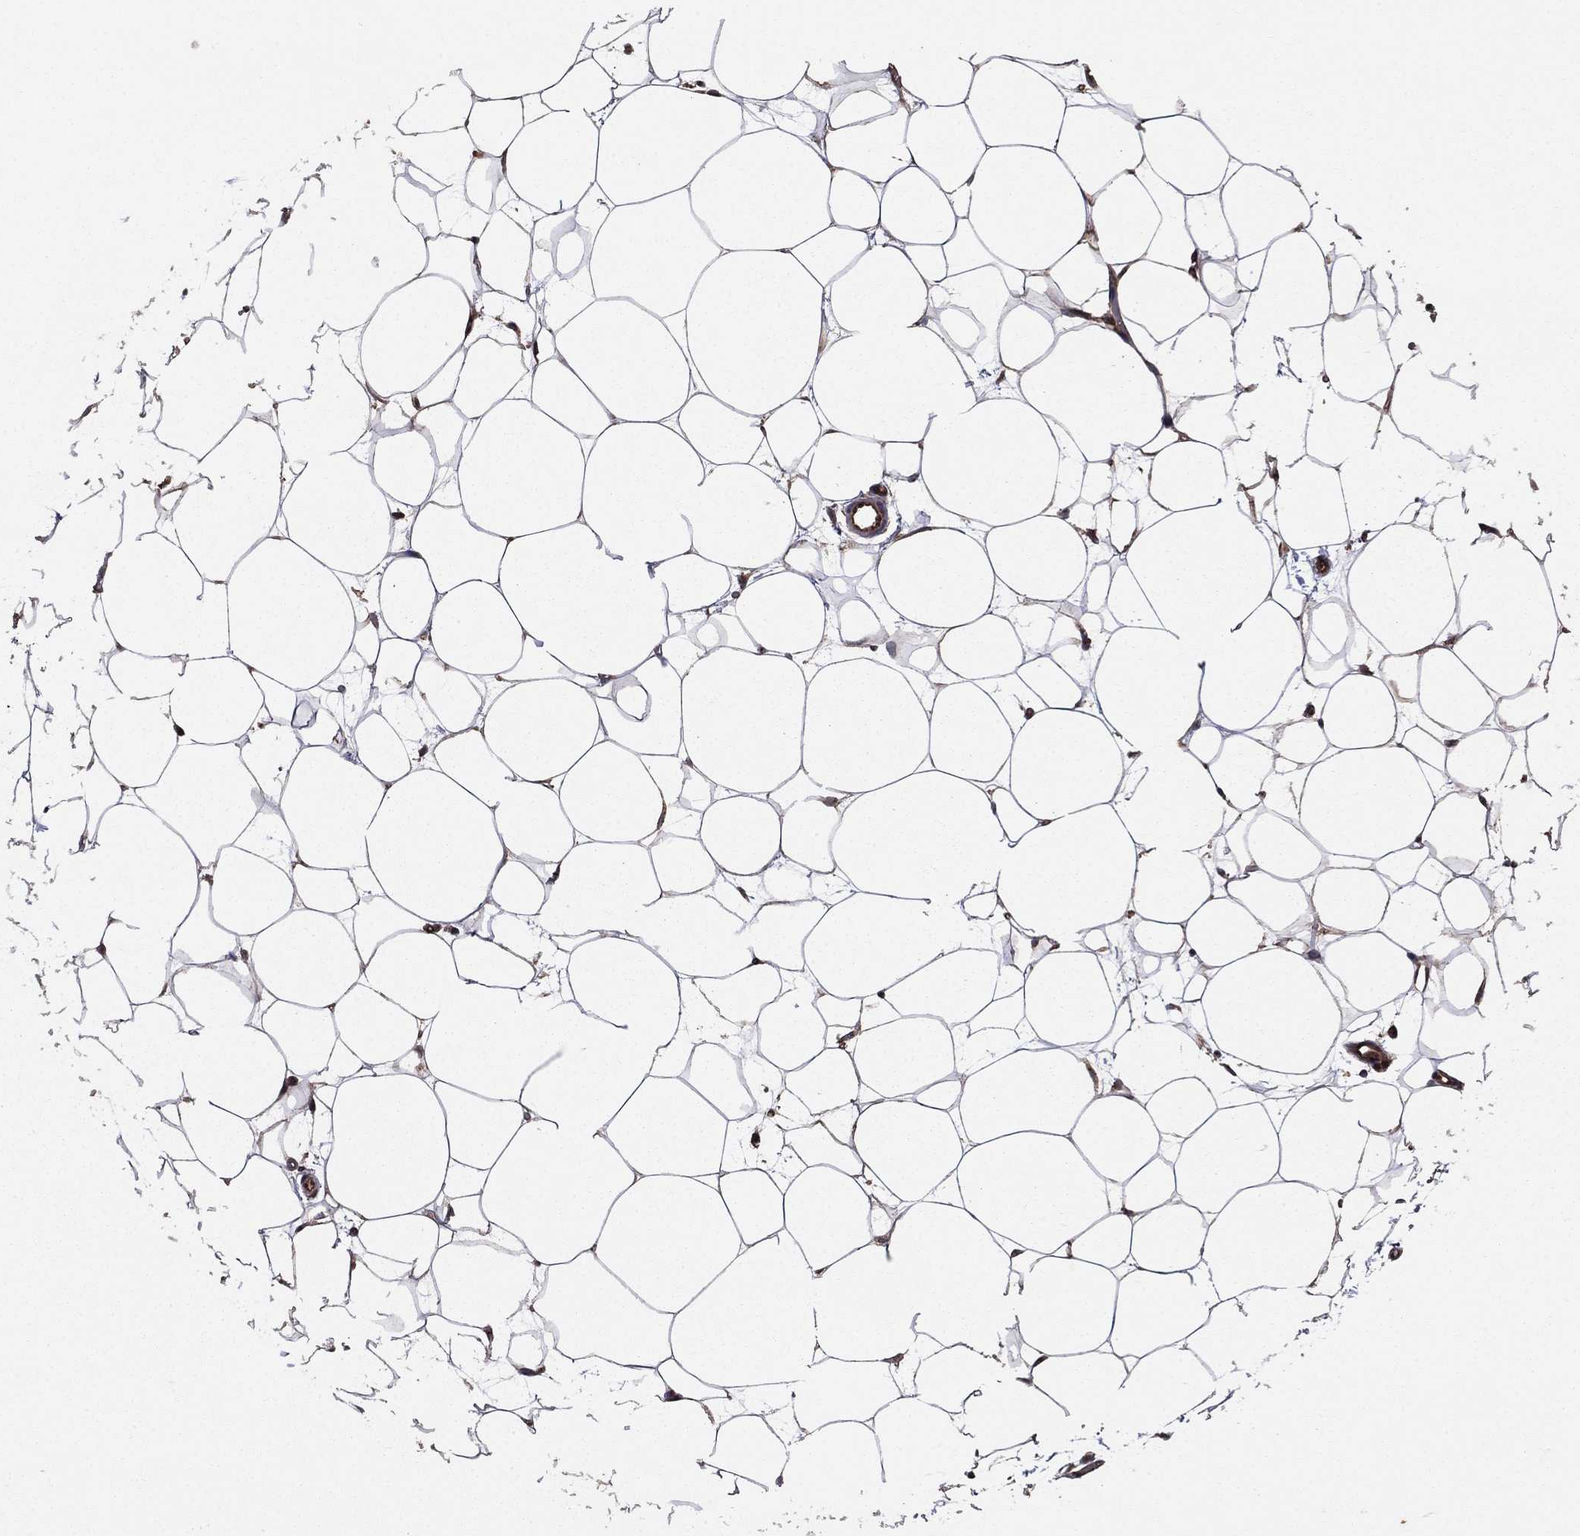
{"staining": {"intensity": "moderate", "quantity": "<25%", "location": "nuclear"}, "tissue": "breast", "cell_type": "Adipocytes", "image_type": "normal", "snomed": [{"axis": "morphology", "description": "Normal tissue, NOS"}, {"axis": "topography", "description": "Breast"}], "caption": "Moderate nuclear protein expression is present in about <25% of adipocytes in breast.", "gene": "BABAM2", "patient": {"sex": "female", "age": 37}}